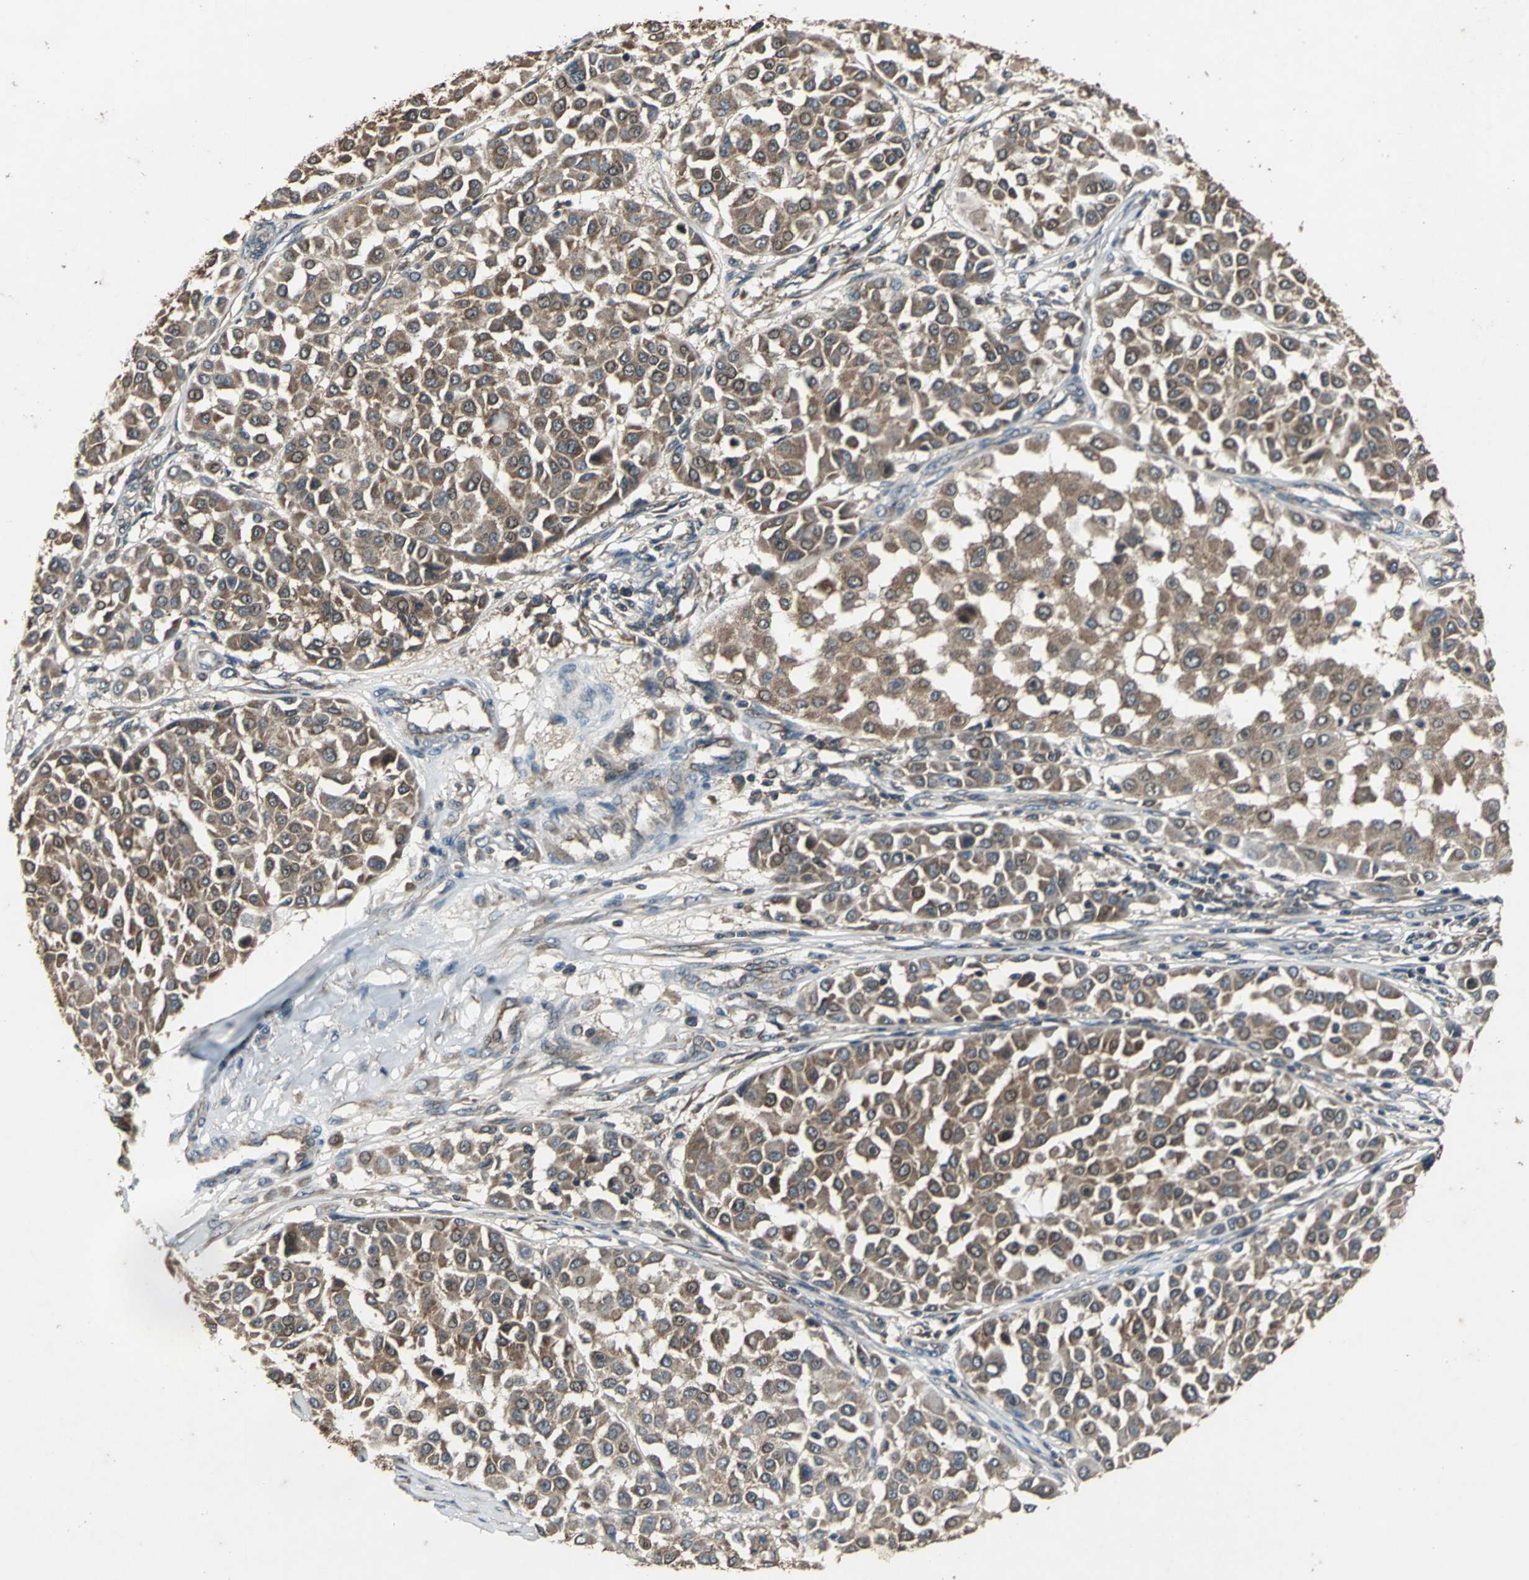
{"staining": {"intensity": "moderate", "quantity": ">75%", "location": "cytoplasmic/membranous"}, "tissue": "melanoma", "cell_type": "Tumor cells", "image_type": "cancer", "snomed": [{"axis": "morphology", "description": "Malignant melanoma, Metastatic site"}, {"axis": "topography", "description": "Soft tissue"}], "caption": "Immunohistochemistry (DAB (3,3'-diaminobenzidine)) staining of melanoma shows moderate cytoplasmic/membranous protein positivity in about >75% of tumor cells.", "gene": "ZNF608", "patient": {"sex": "male", "age": 41}}